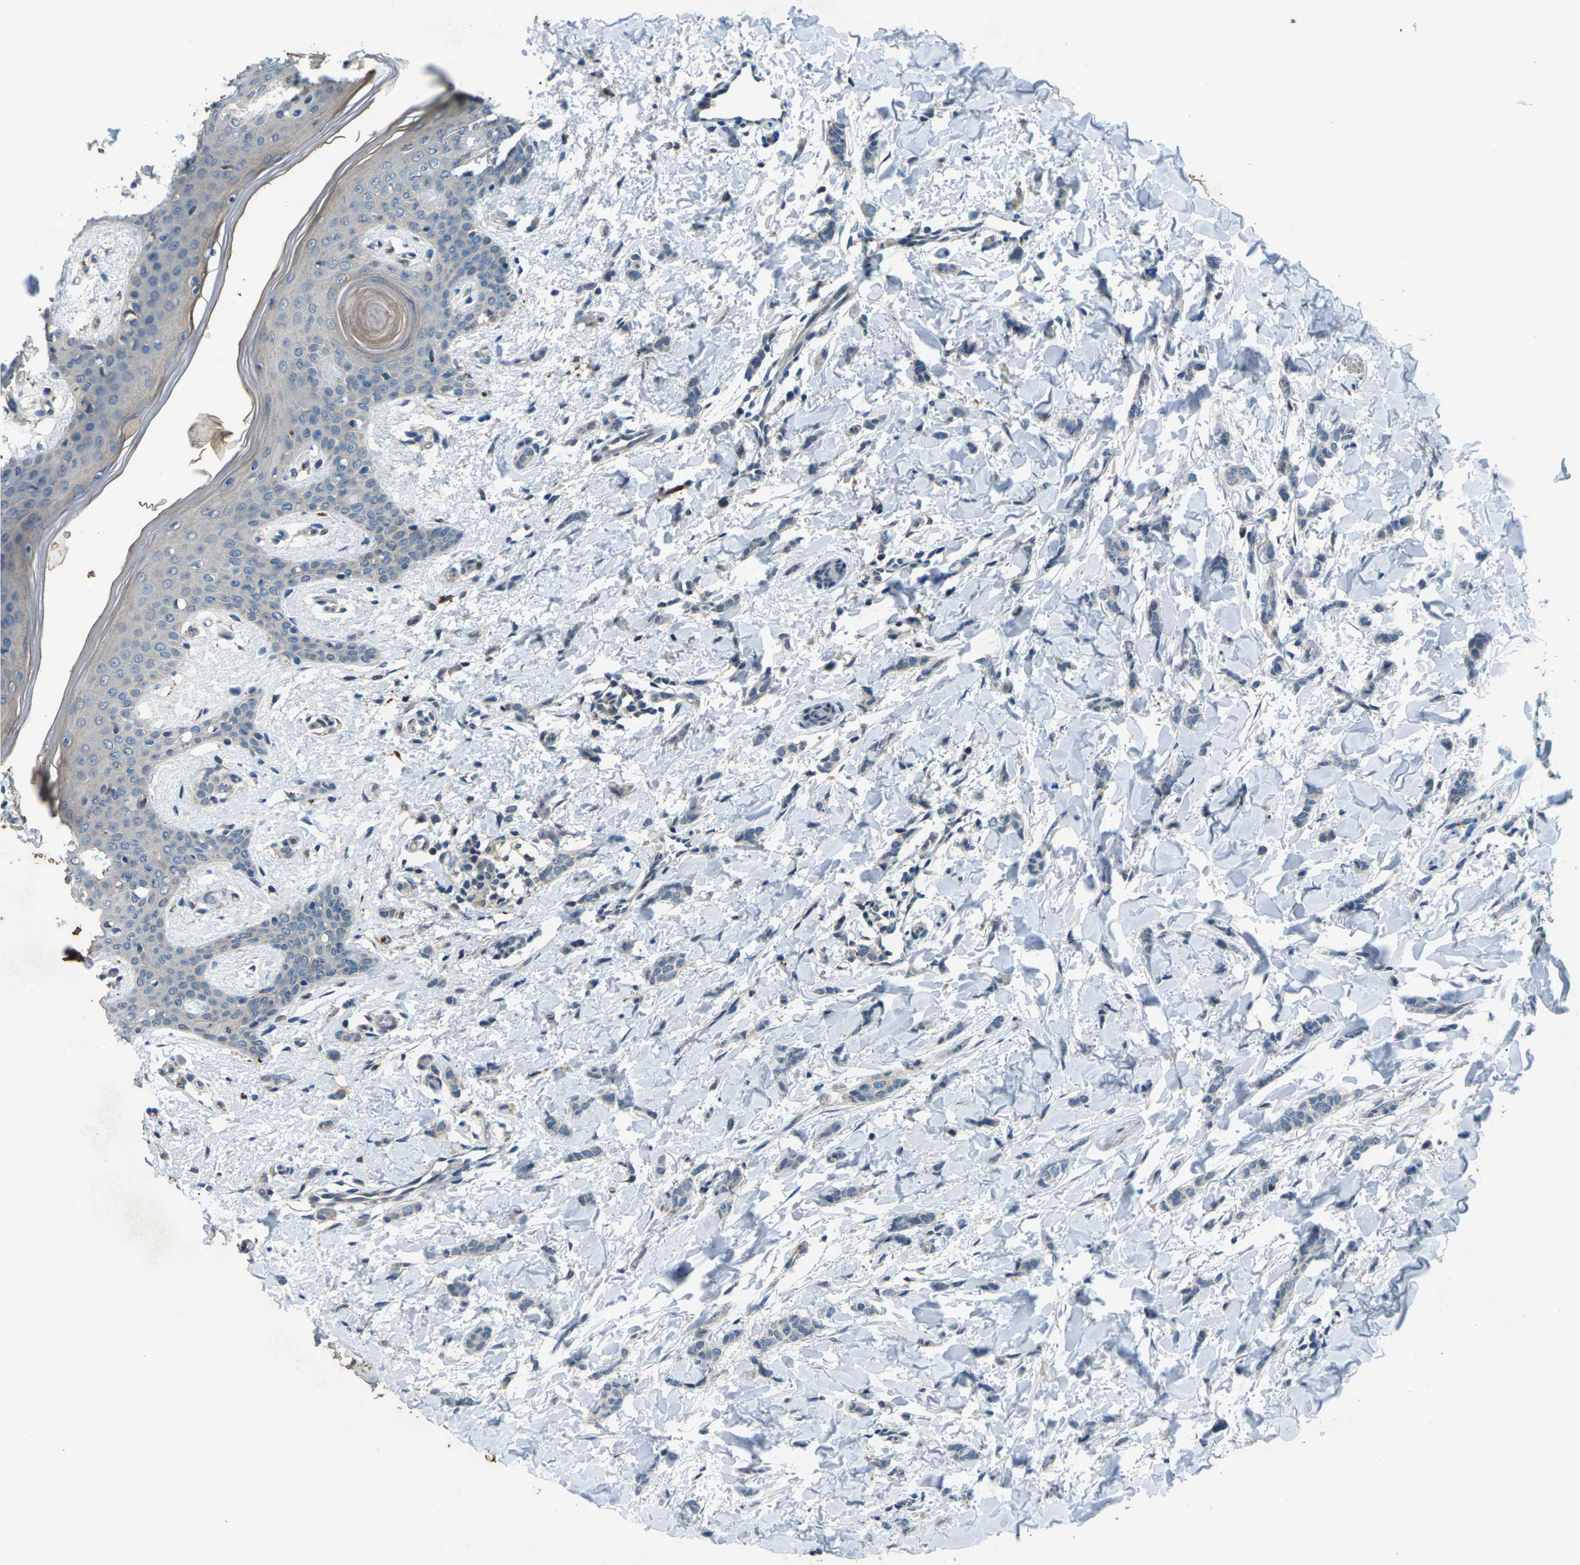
{"staining": {"intensity": "negative", "quantity": "none", "location": "none"}, "tissue": "breast cancer", "cell_type": "Tumor cells", "image_type": "cancer", "snomed": [{"axis": "morphology", "description": "Lobular carcinoma"}, {"axis": "topography", "description": "Skin"}, {"axis": "topography", "description": "Breast"}], "caption": "High magnification brightfield microscopy of breast cancer stained with DAB (3,3'-diaminobenzidine) (brown) and counterstained with hematoxylin (blue): tumor cells show no significant expression.", "gene": "SIGLEC14", "patient": {"sex": "female", "age": 46}}